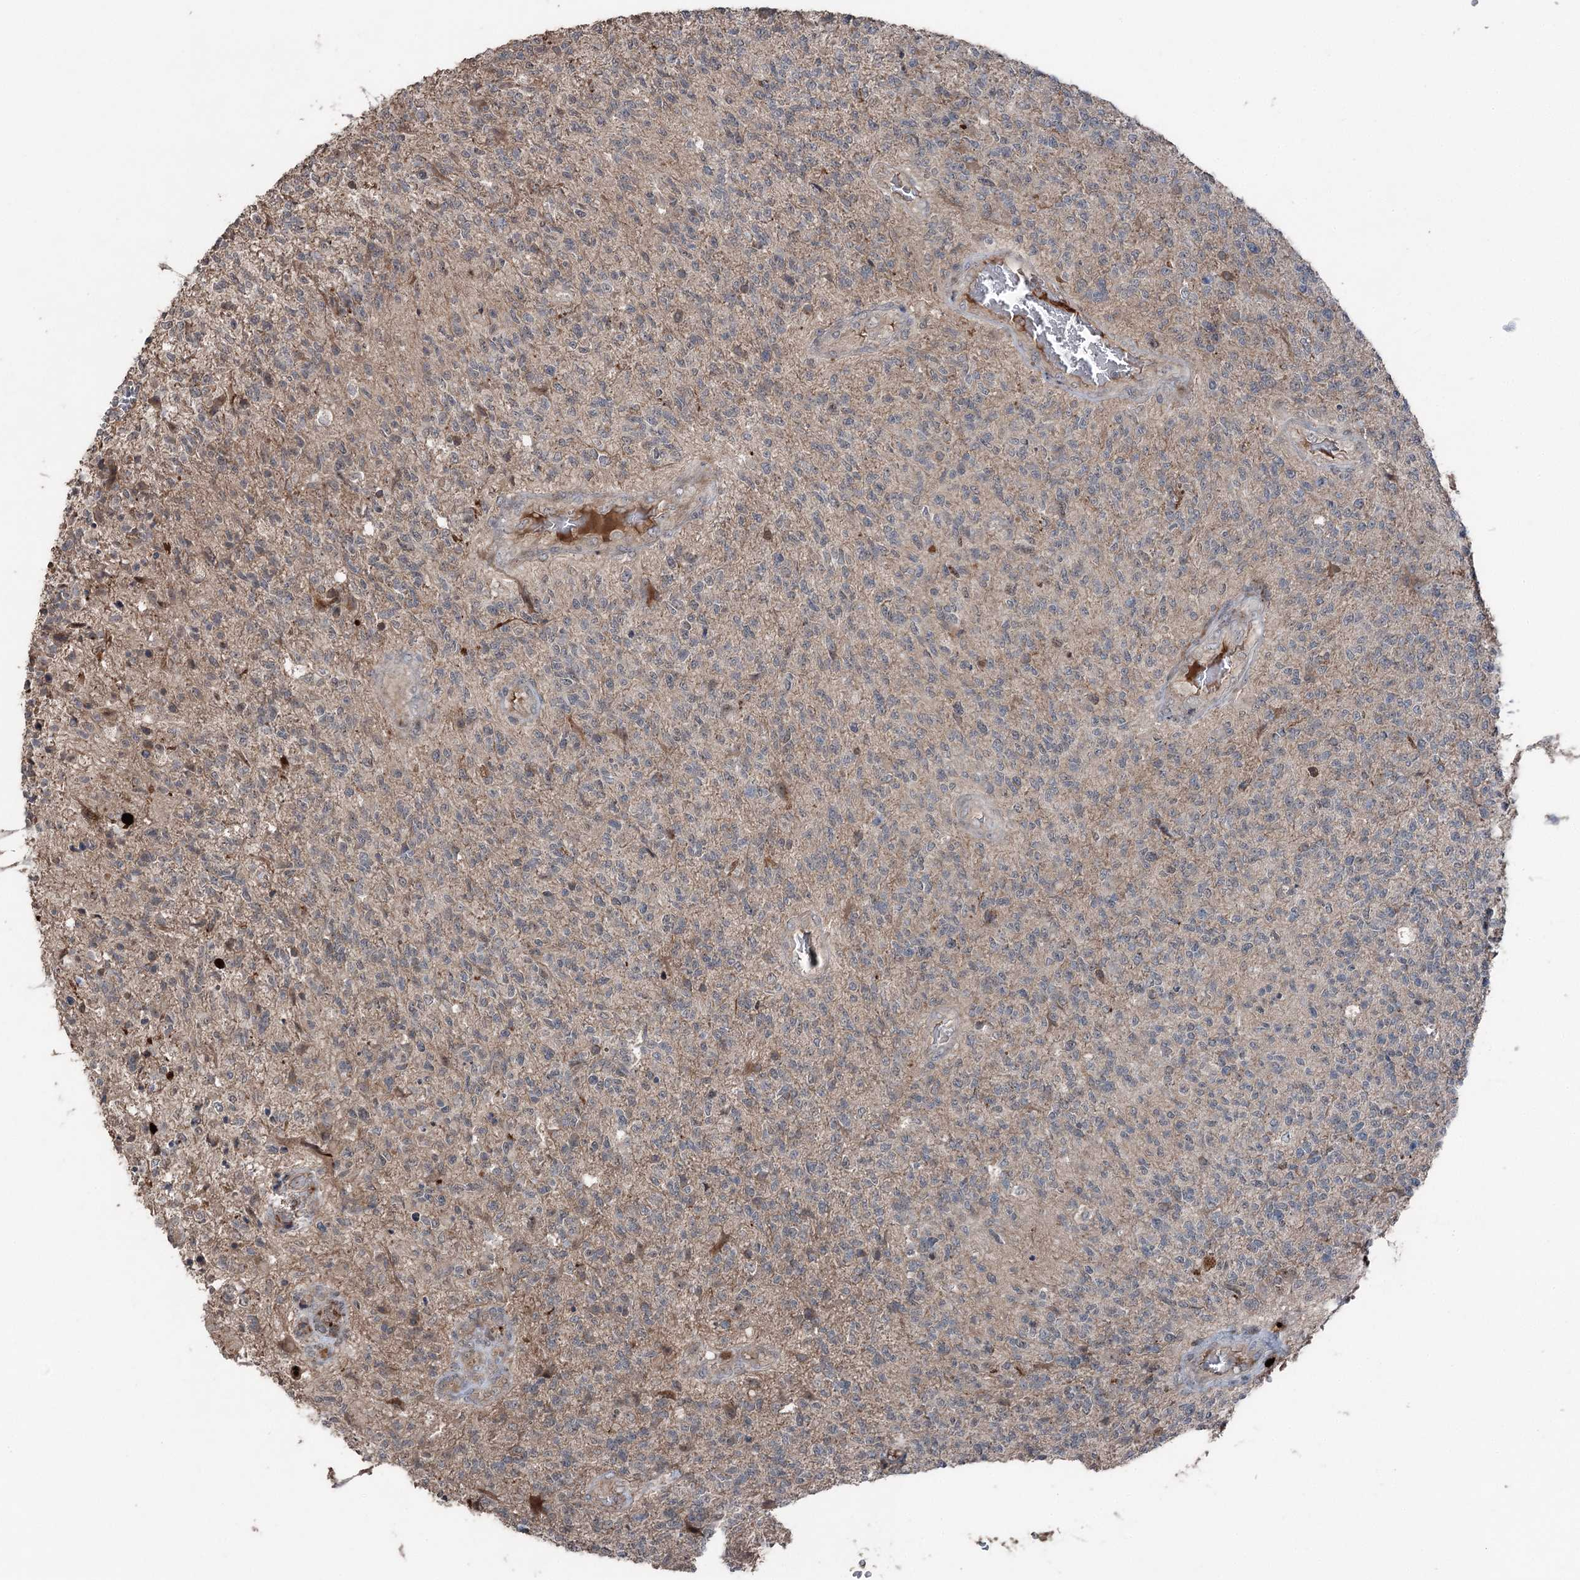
{"staining": {"intensity": "negative", "quantity": "none", "location": "none"}, "tissue": "glioma", "cell_type": "Tumor cells", "image_type": "cancer", "snomed": [{"axis": "morphology", "description": "Glioma, malignant, High grade"}, {"axis": "topography", "description": "Brain"}], "caption": "Immunohistochemical staining of human glioma demonstrates no significant expression in tumor cells.", "gene": "MAPK8IP2", "patient": {"sex": "male", "age": 56}}